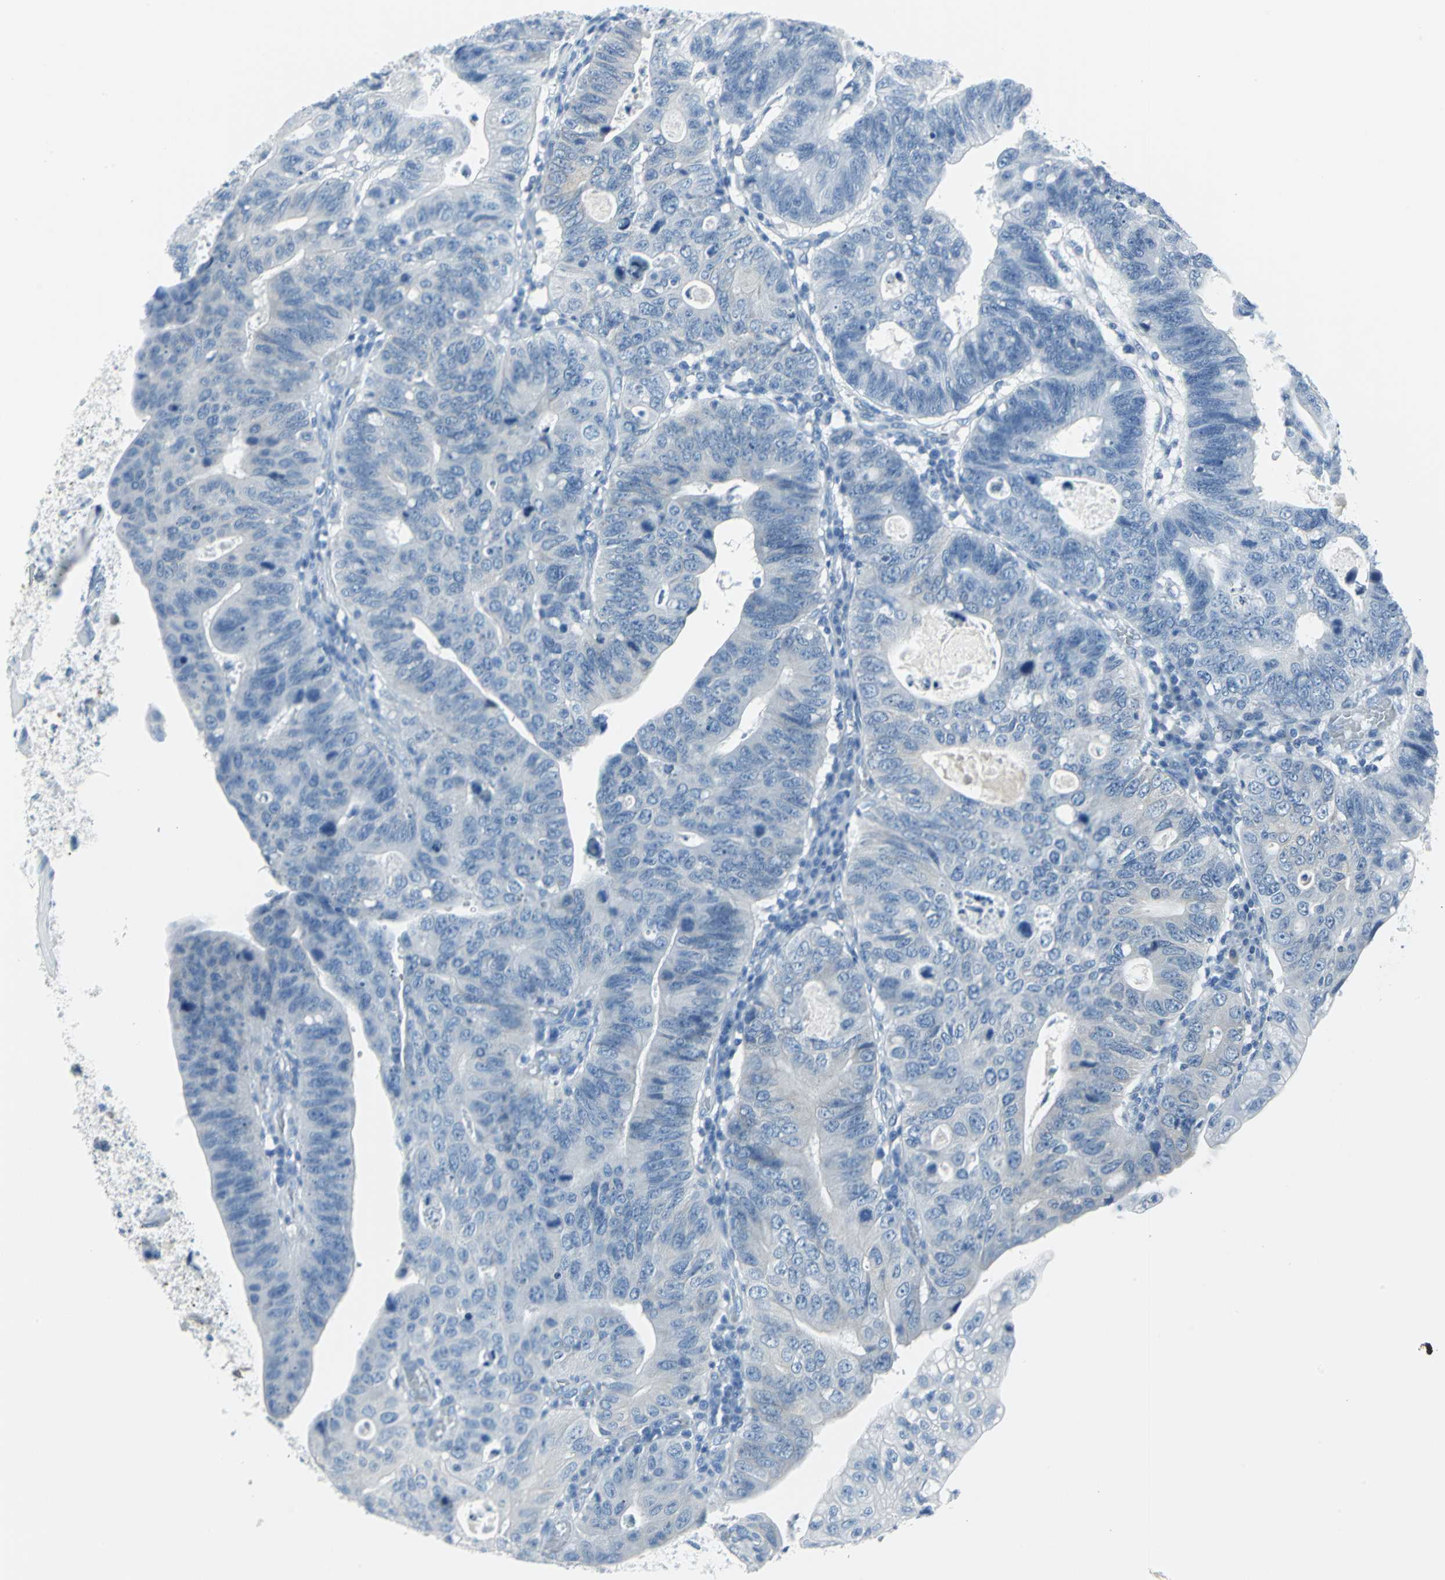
{"staining": {"intensity": "negative", "quantity": "none", "location": "none"}, "tissue": "stomach cancer", "cell_type": "Tumor cells", "image_type": "cancer", "snomed": [{"axis": "morphology", "description": "Adenocarcinoma, NOS"}, {"axis": "topography", "description": "Stomach"}], "caption": "Immunohistochemical staining of adenocarcinoma (stomach) reveals no significant staining in tumor cells.", "gene": "CYB5A", "patient": {"sex": "male", "age": 59}}